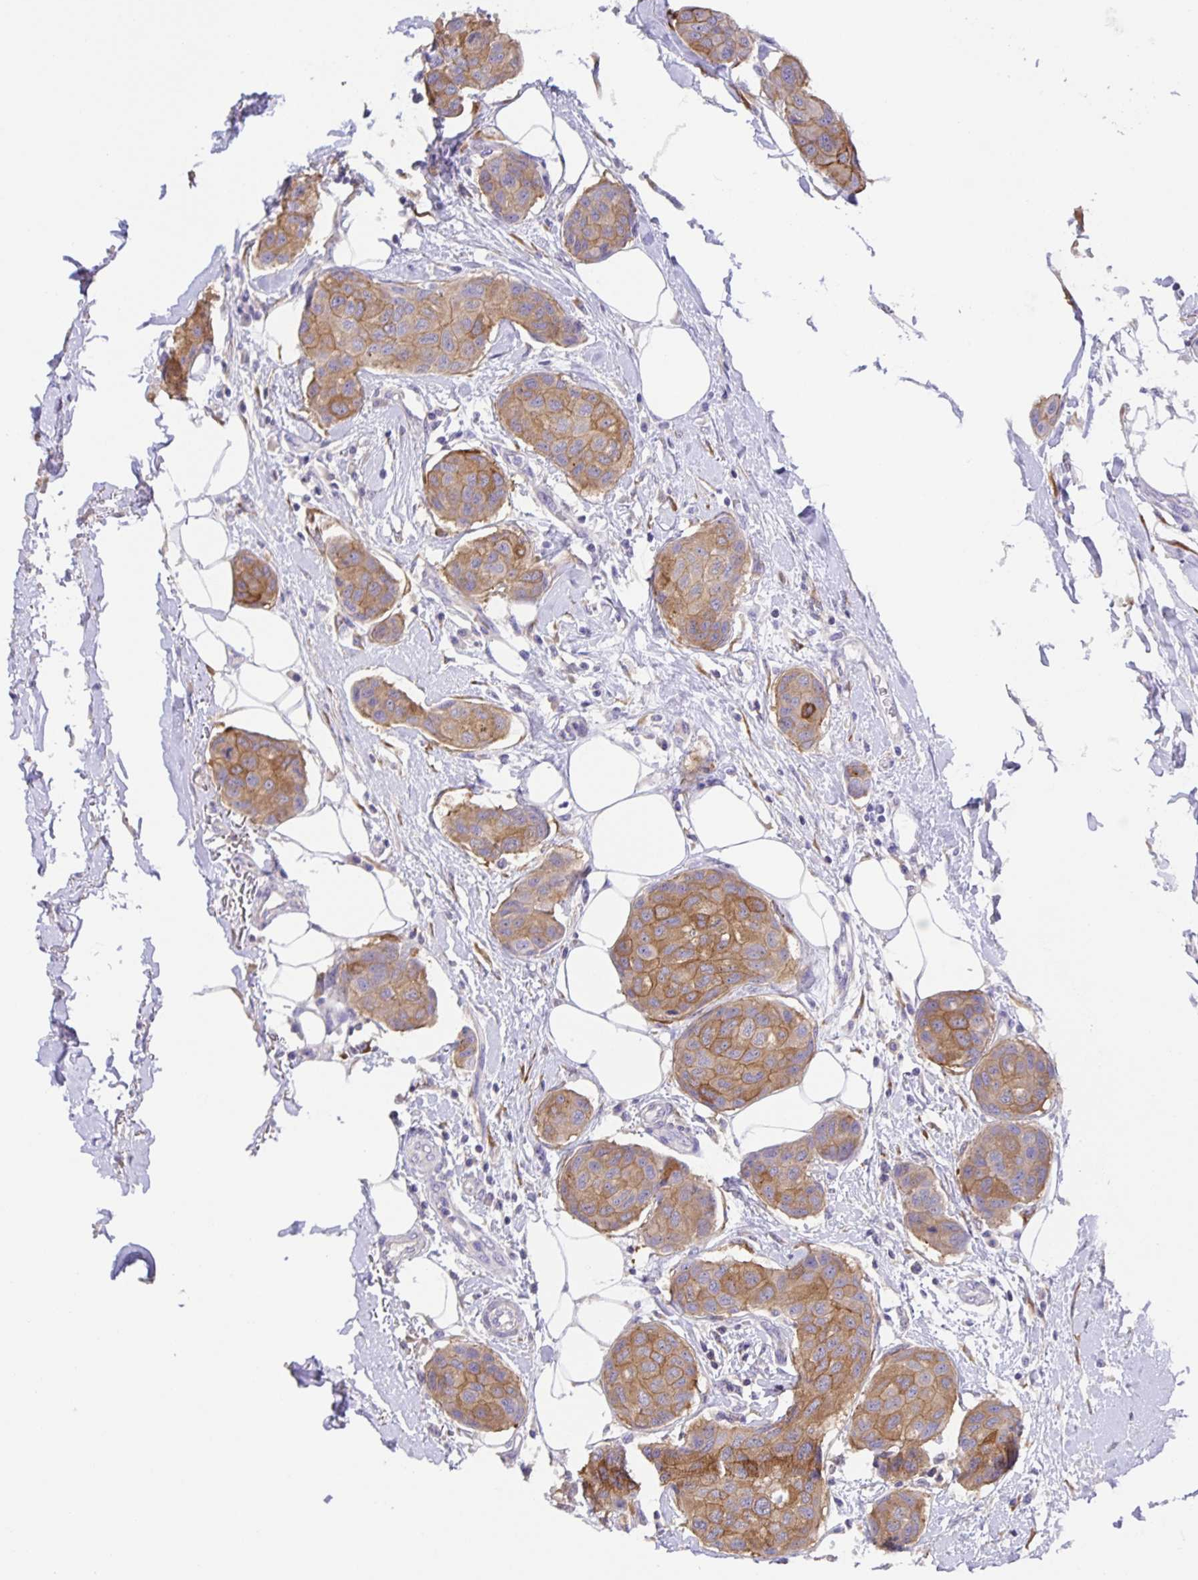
{"staining": {"intensity": "moderate", "quantity": ">75%", "location": "cytoplasmic/membranous"}, "tissue": "breast cancer", "cell_type": "Tumor cells", "image_type": "cancer", "snomed": [{"axis": "morphology", "description": "Duct carcinoma"}, {"axis": "topography", "description": "Breast"}, {"axis": "topography", "description": "Lymph node"}], "caption": "Protein analysis of breast cancer (intraductal carcinoma) tissue displays moderate cytoplasmic/membranous positivity in about >75% of tumor cells. (Brightfield microscopy of DAB IHC at high magnification).", "gene": "PRR36", "patient": {"sex": "female", "age": 80}}